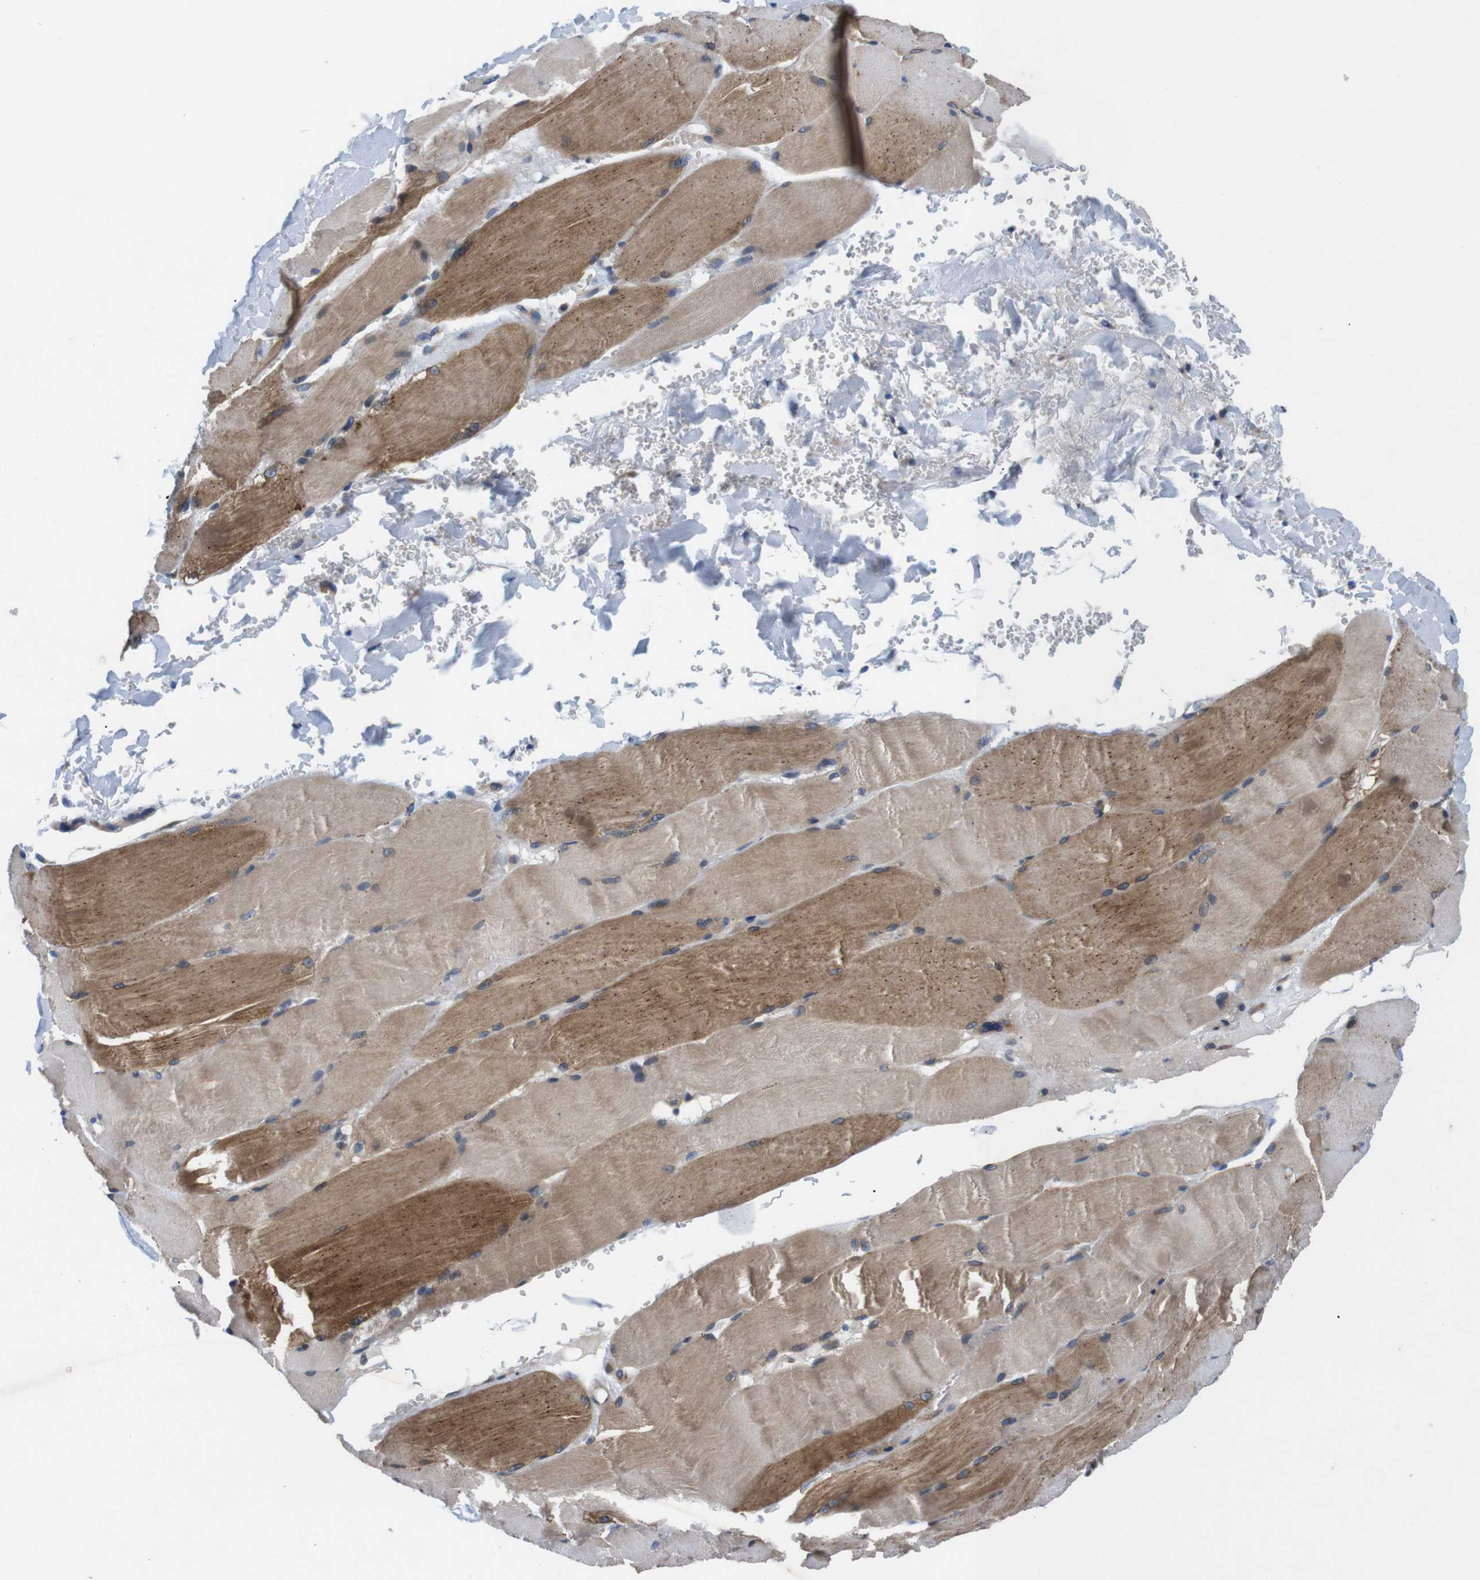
{"staining": {"intensity": "moderate", "quantity": ">75%", "location": "cytoplasmic/membranous"}, "tissue": "skeletal muscle", "cell_type": "Myocytes", "image_type": "normal", "snomed": [{"axis": "morphology", "description": "Normal tissue, NOS"}, {"axis": "topography", "description": "Skin"}, {"axis": "topography", "description": "Skeletal muscle"}], "caption": "Immunohistochemistry (IHC) photomicrograph of benign skeletal muscle: human skeletal muscle stained using IHC exhibits medium levels of moderate protein expression localized specifically in the cytoplasmic/membranous of myocytes, appearing as a cytoplasmic/membranous brown color.", "gene": "JAK1", "patient": {"sex": "male", "age": 83}}